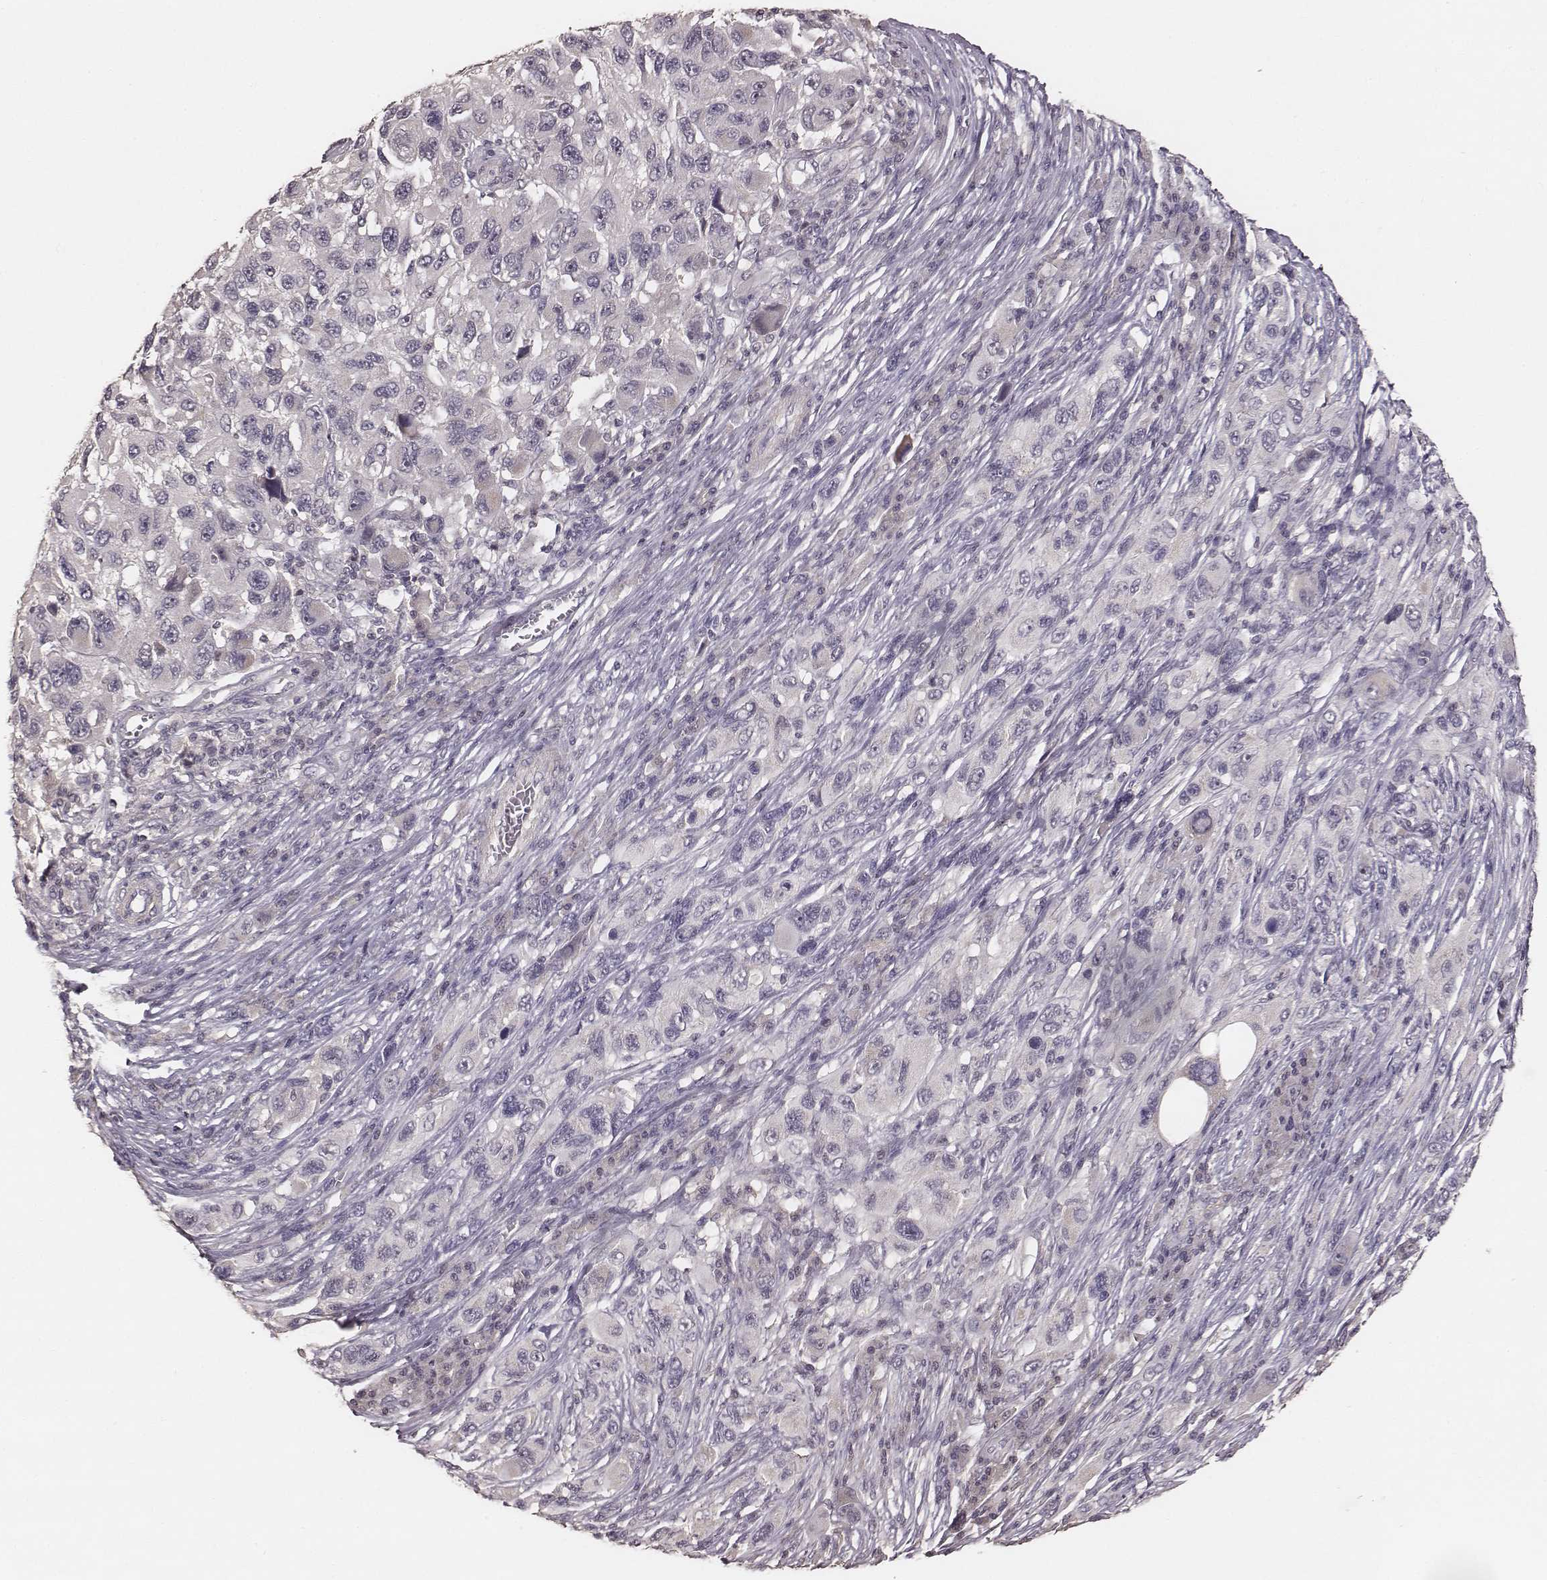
{"staining": {"intensity": "negative", "quantity": "none", "location": "none"}, "tissue": "melanoma", "cell_type": "Tumor cells", "image_type": "cancer", "snomed": [{"axis": "morphology", "description": "Malignant melanoma, NOS"}, {"axis": "topography", "description": "Skin"}], "caption": "IHC of human melanoma exhibits no staining in tumor cells.", "gene": "LY6K", "patient": {"sex": "male", "age": 53}}